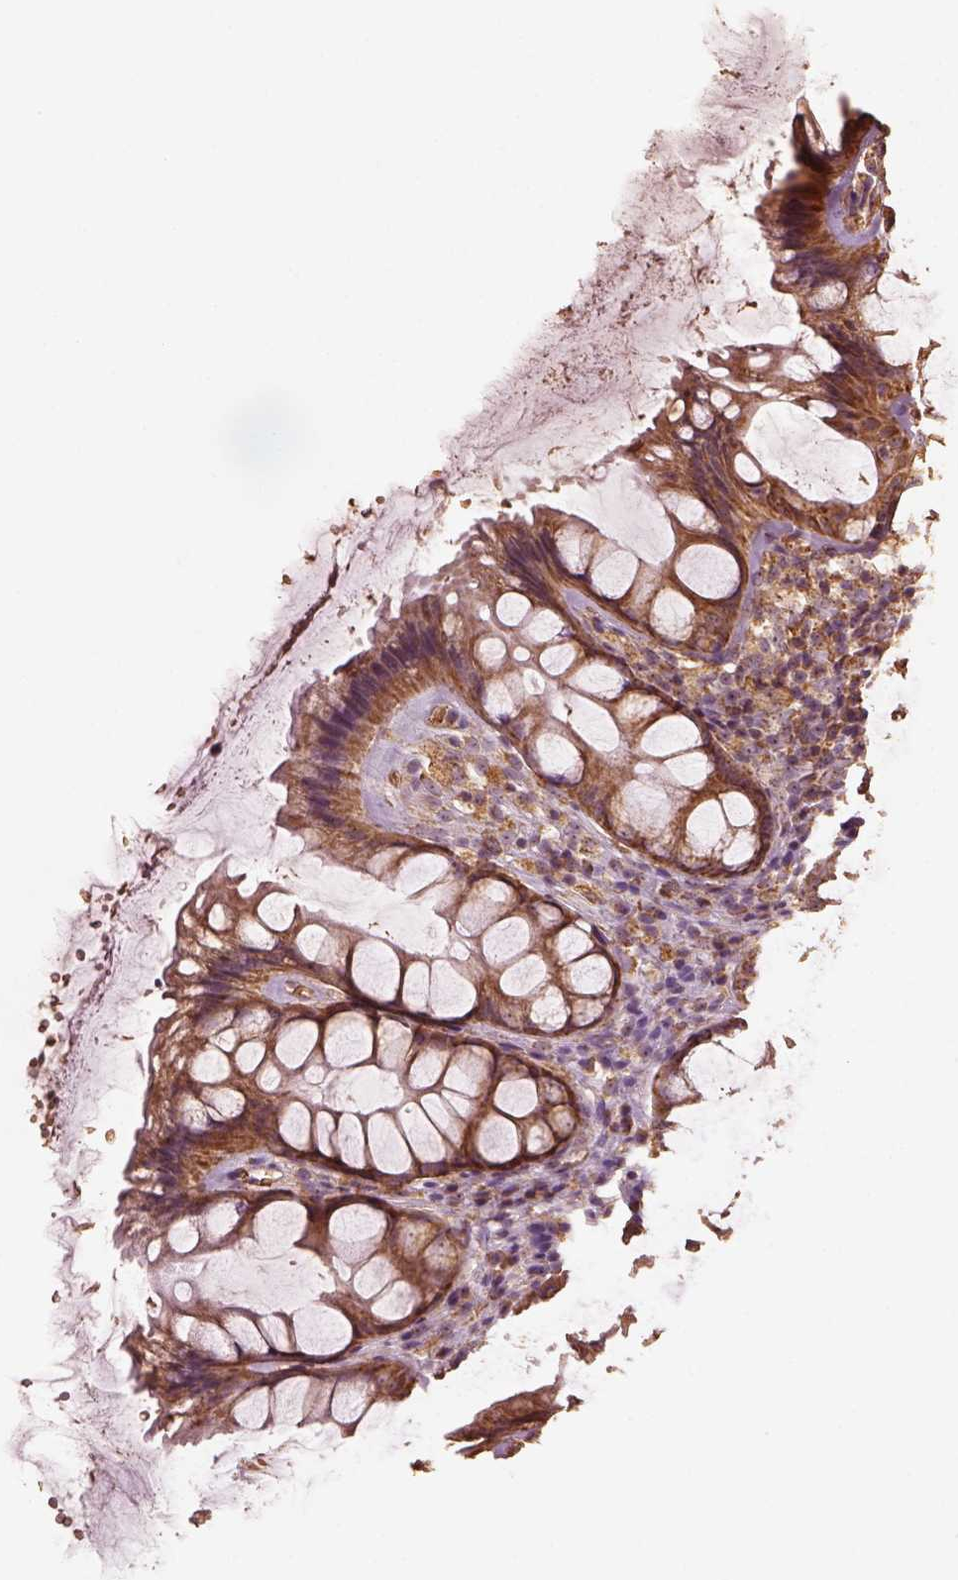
{"staining": {"intensity": "strong", "quantity": ">75%", "location": "cytoplasmic/membranous"}, "tissue": "rectum", "cell_type": "Glandular cells", "image_type": "normal", "snomed": [{"axis": "morphology", "description": "Normal tissue, NOS"}, {"axis": "topography", "description": "Rectum"}], "caption": "Immunohistochemical staining of unremarkable human rectum demonstrates high levels of strong cytoplasmic/membranous positivity in about >75% of glandular cells.", "gene": "PTGES2", "patient": {"sex": "female", "age": 62}}